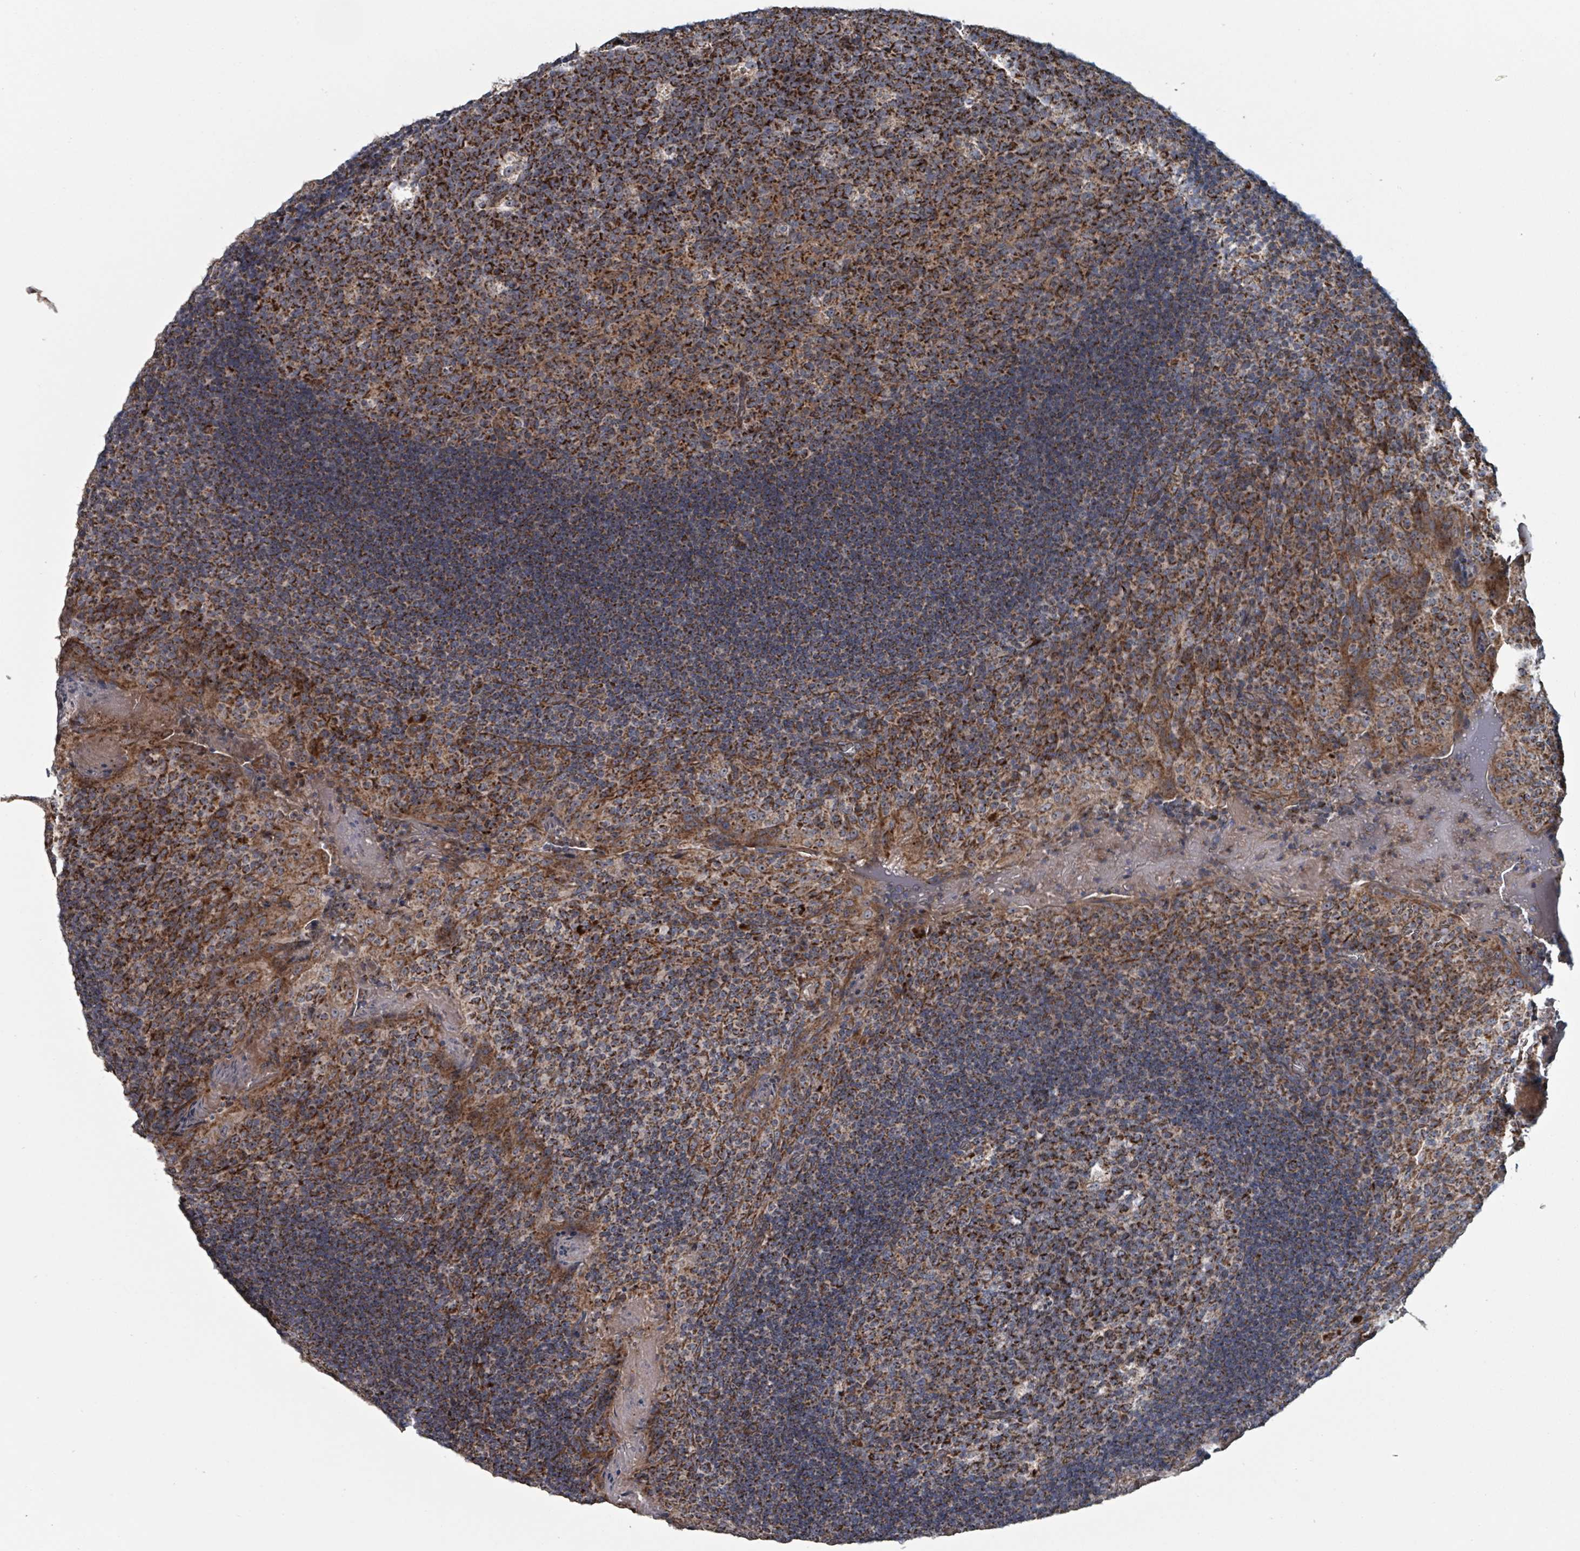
{"staining": {"intensity": "strong", "quantity": ">75%", "location": "cytoplasmic/membranous"}, "tissue": "tonsil", "cell_type": "Germinal center cells", "image_type": "normal", "snomed": [{"axis": "morphology", "description": "Normal tissue, NOS"}, {"axis": "topography", "description": "Tonsil"}], "caption": "A micrograph of tonsil stained for a protein reveals strong cytoplasmic/membranous brown staining in germinal center cells.", "gene": "MRPL4", "patient": {"sex": "male", "age": 17}}